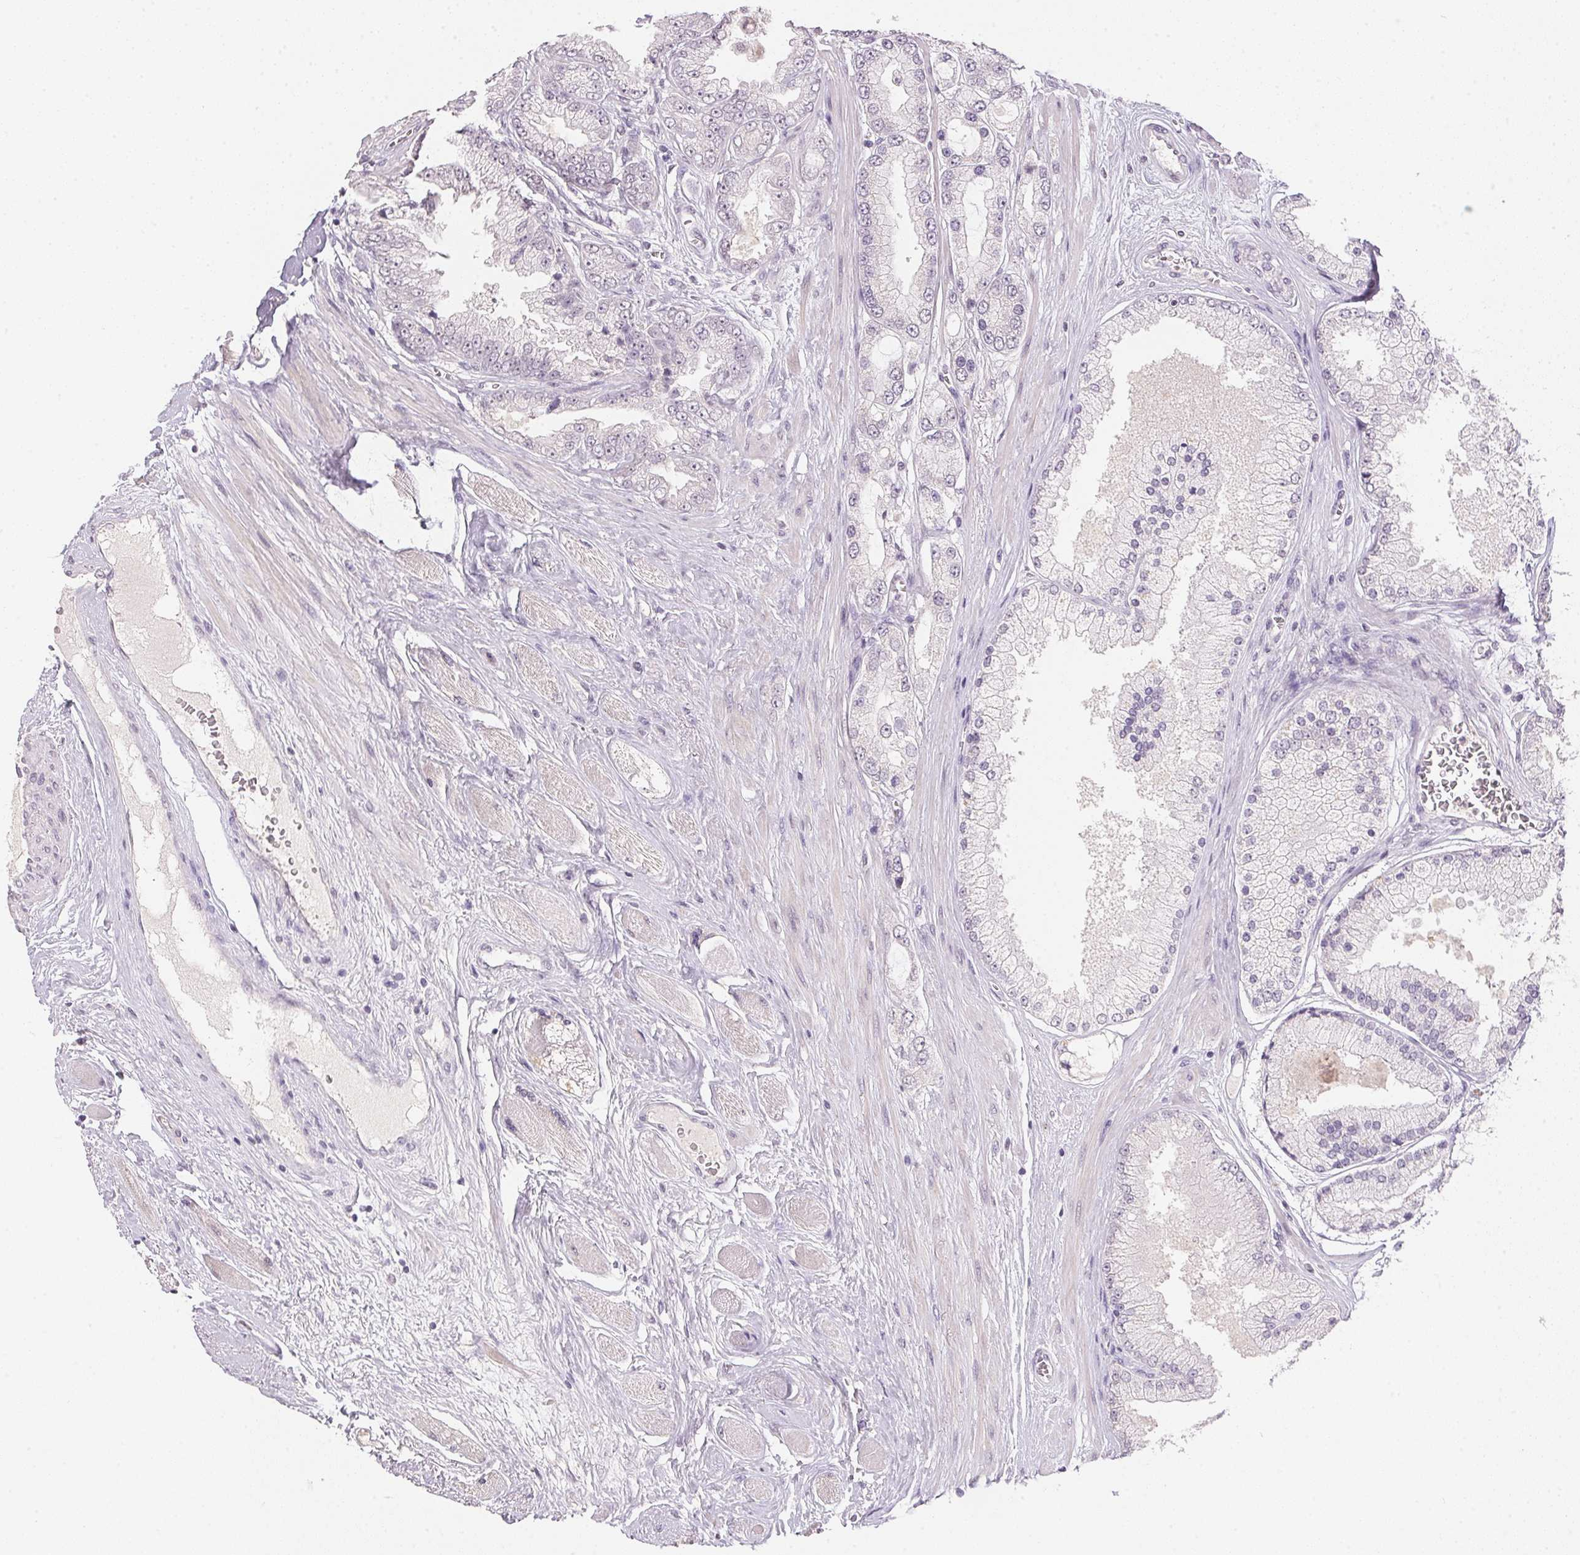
{"staining": {"intensity": "negative", "quantity": "none", "location": "none"}, "tissue": "prostate cancer", "cell_type": "Tumor cells", "image_type": "cancer", "snomed": [{"axis": "morphology", "description": "Adenocarcinoma, High grade"}, {"axis": "topography", "description": "Prostate"}], "caption": "Human prostate high-grade adenocarcinoma stained for a protein using immunohistochemistry (IHC) reveals no expression in tumor cells.", "gene": "POLR3G", "patient": {"sex": "male", "age": 67}}